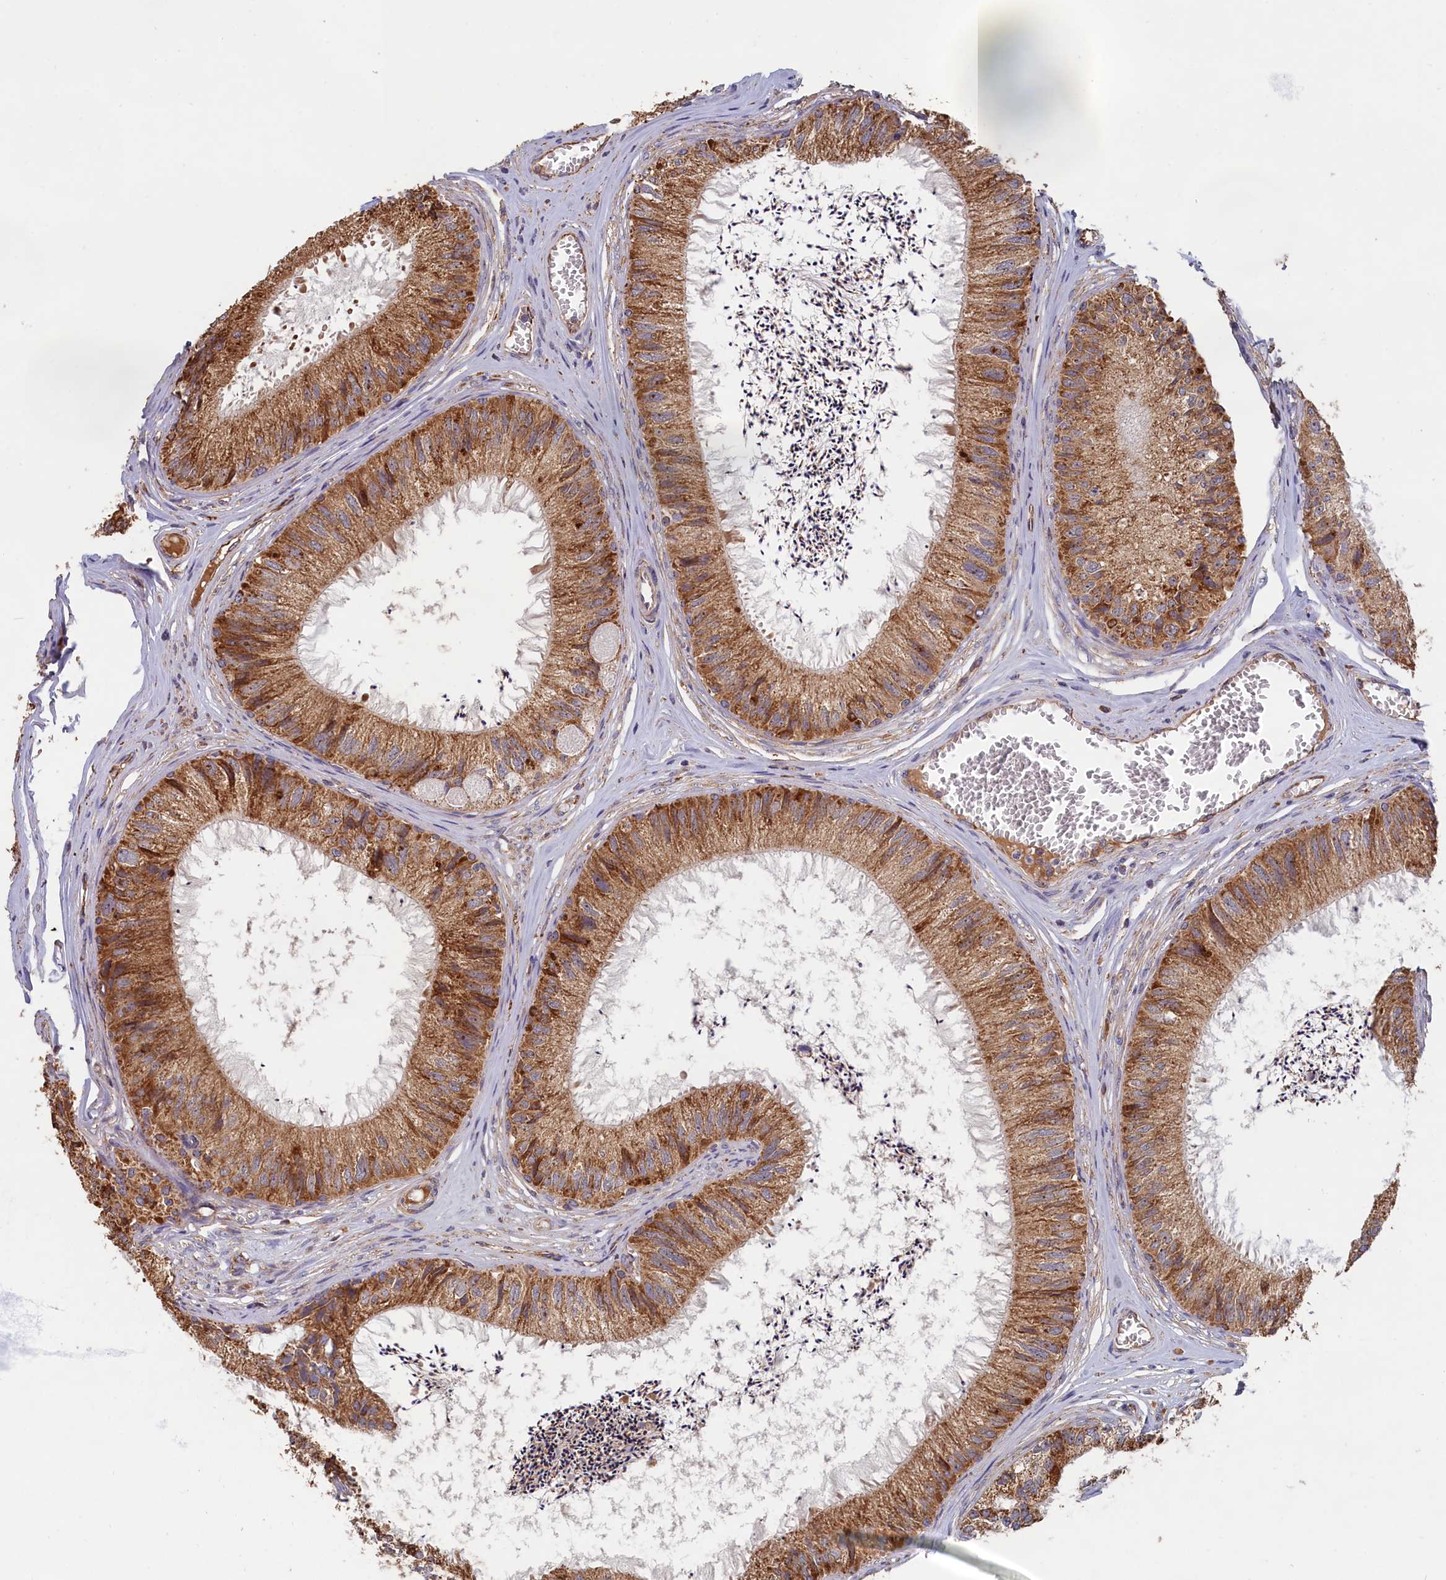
{"staining": {"intensity": "moderate", "quantity": ">75%", "location": "cytoplasmic/membranous"}, "tissue": "epididymis", "cell_type": "Glandular cells", "image_type": "normal", "snomed": [{"axis": "morphology", "description": "Normal tissue, NOS"}, {"axis": "topography", "description": "Epididymis"}], "caption": "An image of epididymis stained for a protein shows moderate cytoplasmic/membranous brown staining in glandular cells.", "gene": "ENSG00000269825", "patient": {"sex": "male", "age": 79}}